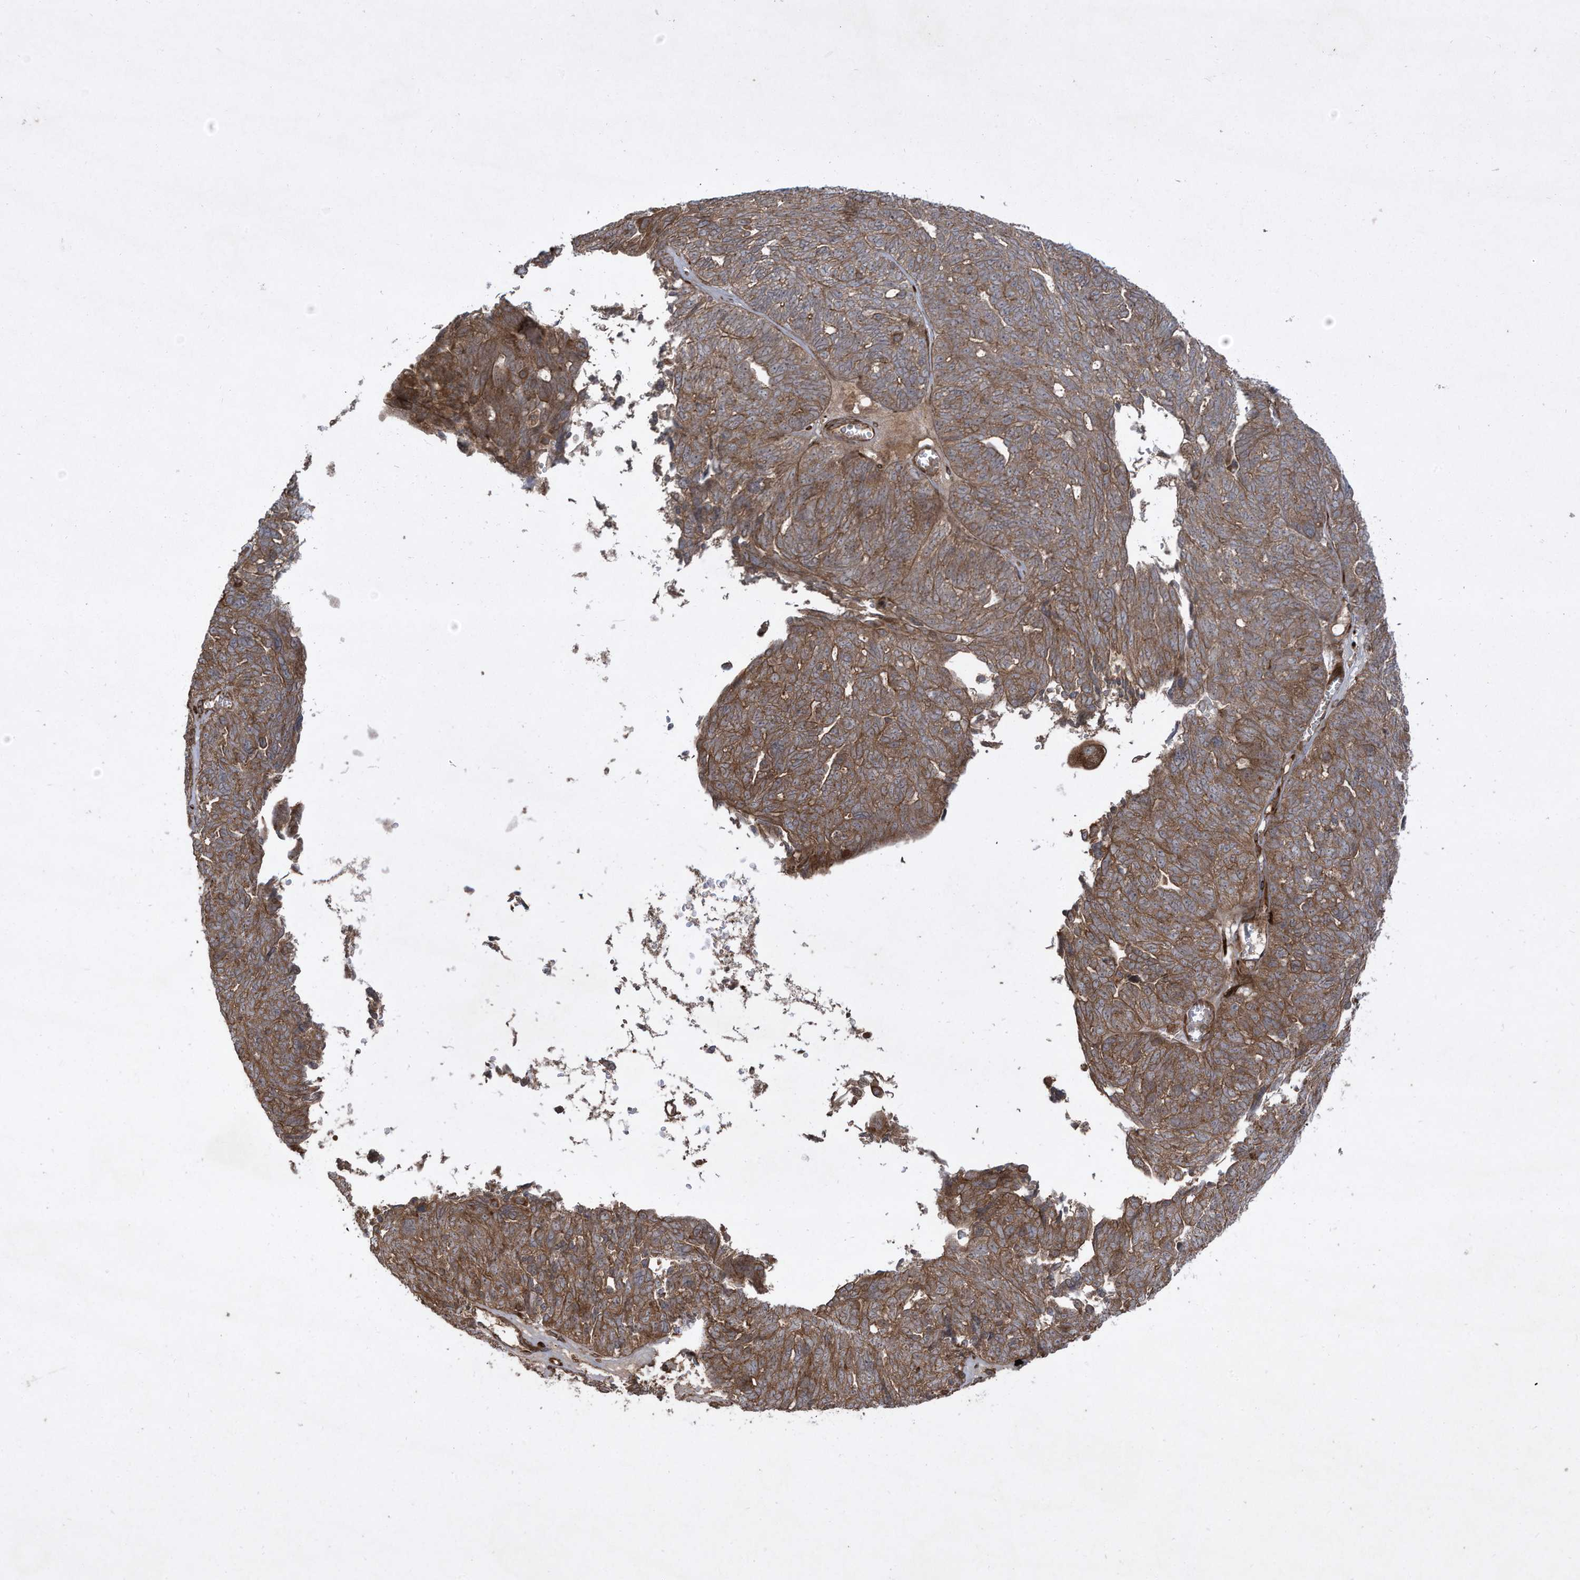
{"staining": {"intensity": "moderate", "quantity": ">75%", "location": "cytoplasmic/membranous"}, "tissue": "ovarian cancer", "cell_type": "Tumor cells", "image_type": "cancer", "snomed": [{"axis": "morphology", "description": "Cystadenocarcinoma, serous, NOS"}, {"axis": "topography", "description": "Ovary"}], "caption": "Immunohistochemical staining of serous cystadenocarcinoma (ovarian) exhibits moderate cytoplasmic/membranous protein positivity in approximately >75% of tumor cells.", "gene": "DDIT4", "patient": {"sex": "female", "age": 79}}